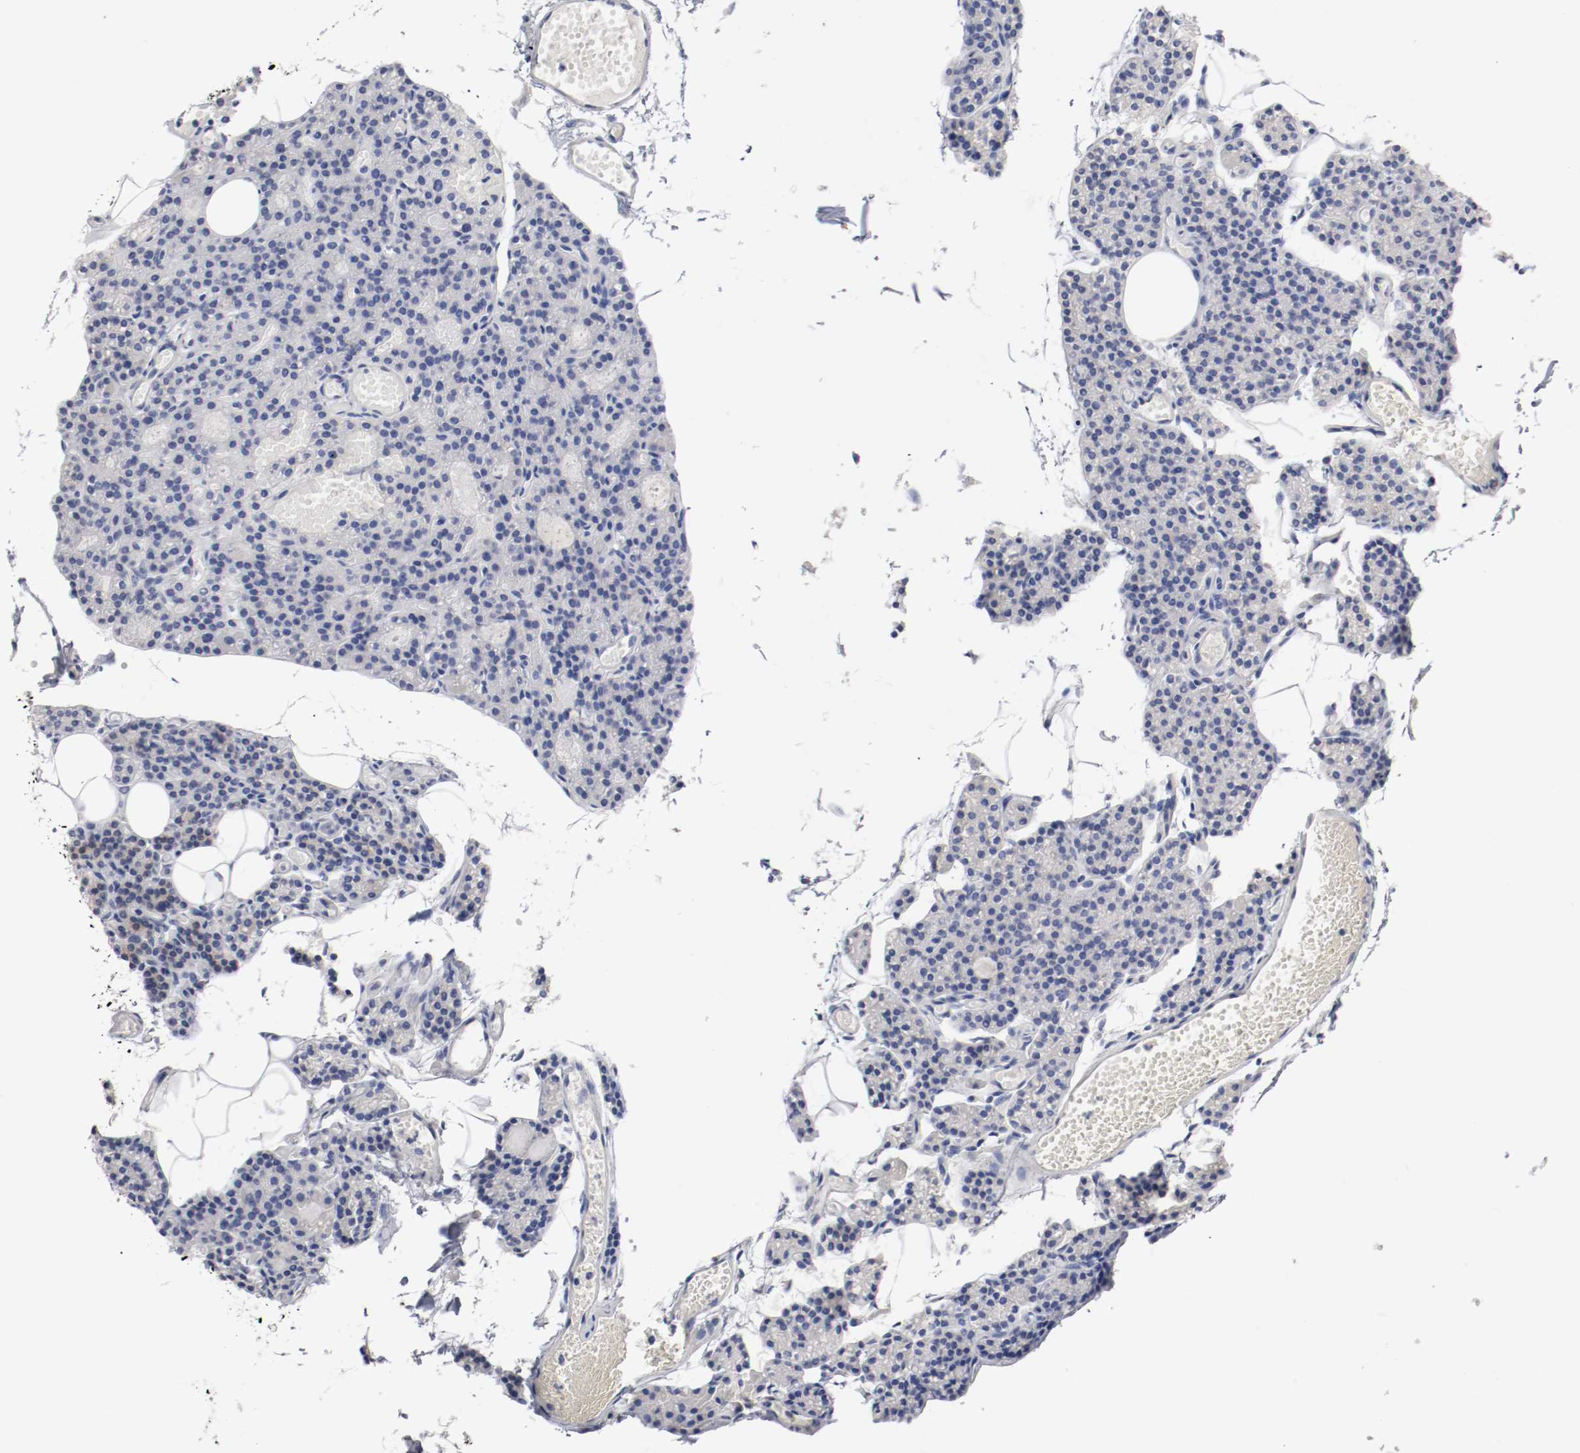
{"staining": {"intensity": "negative", "quantity": "none", "location": "none"}, "tissue": "parathyroid gland", "cell_type": "Glandular cells", "image_type": "normal", "snomed": [{"axis": "morphology", "description": "Normal tissue, NOS"}, {"axis": "topography", "description": "Parathyroid gland"}], "caption": "IHC histopathology image of normal human parathyroid gland stained for a protein (brown), which exhibits no expression in glandular cells.", "gene": "GAD1", "patient": {"sex": "female", "age": 60}}